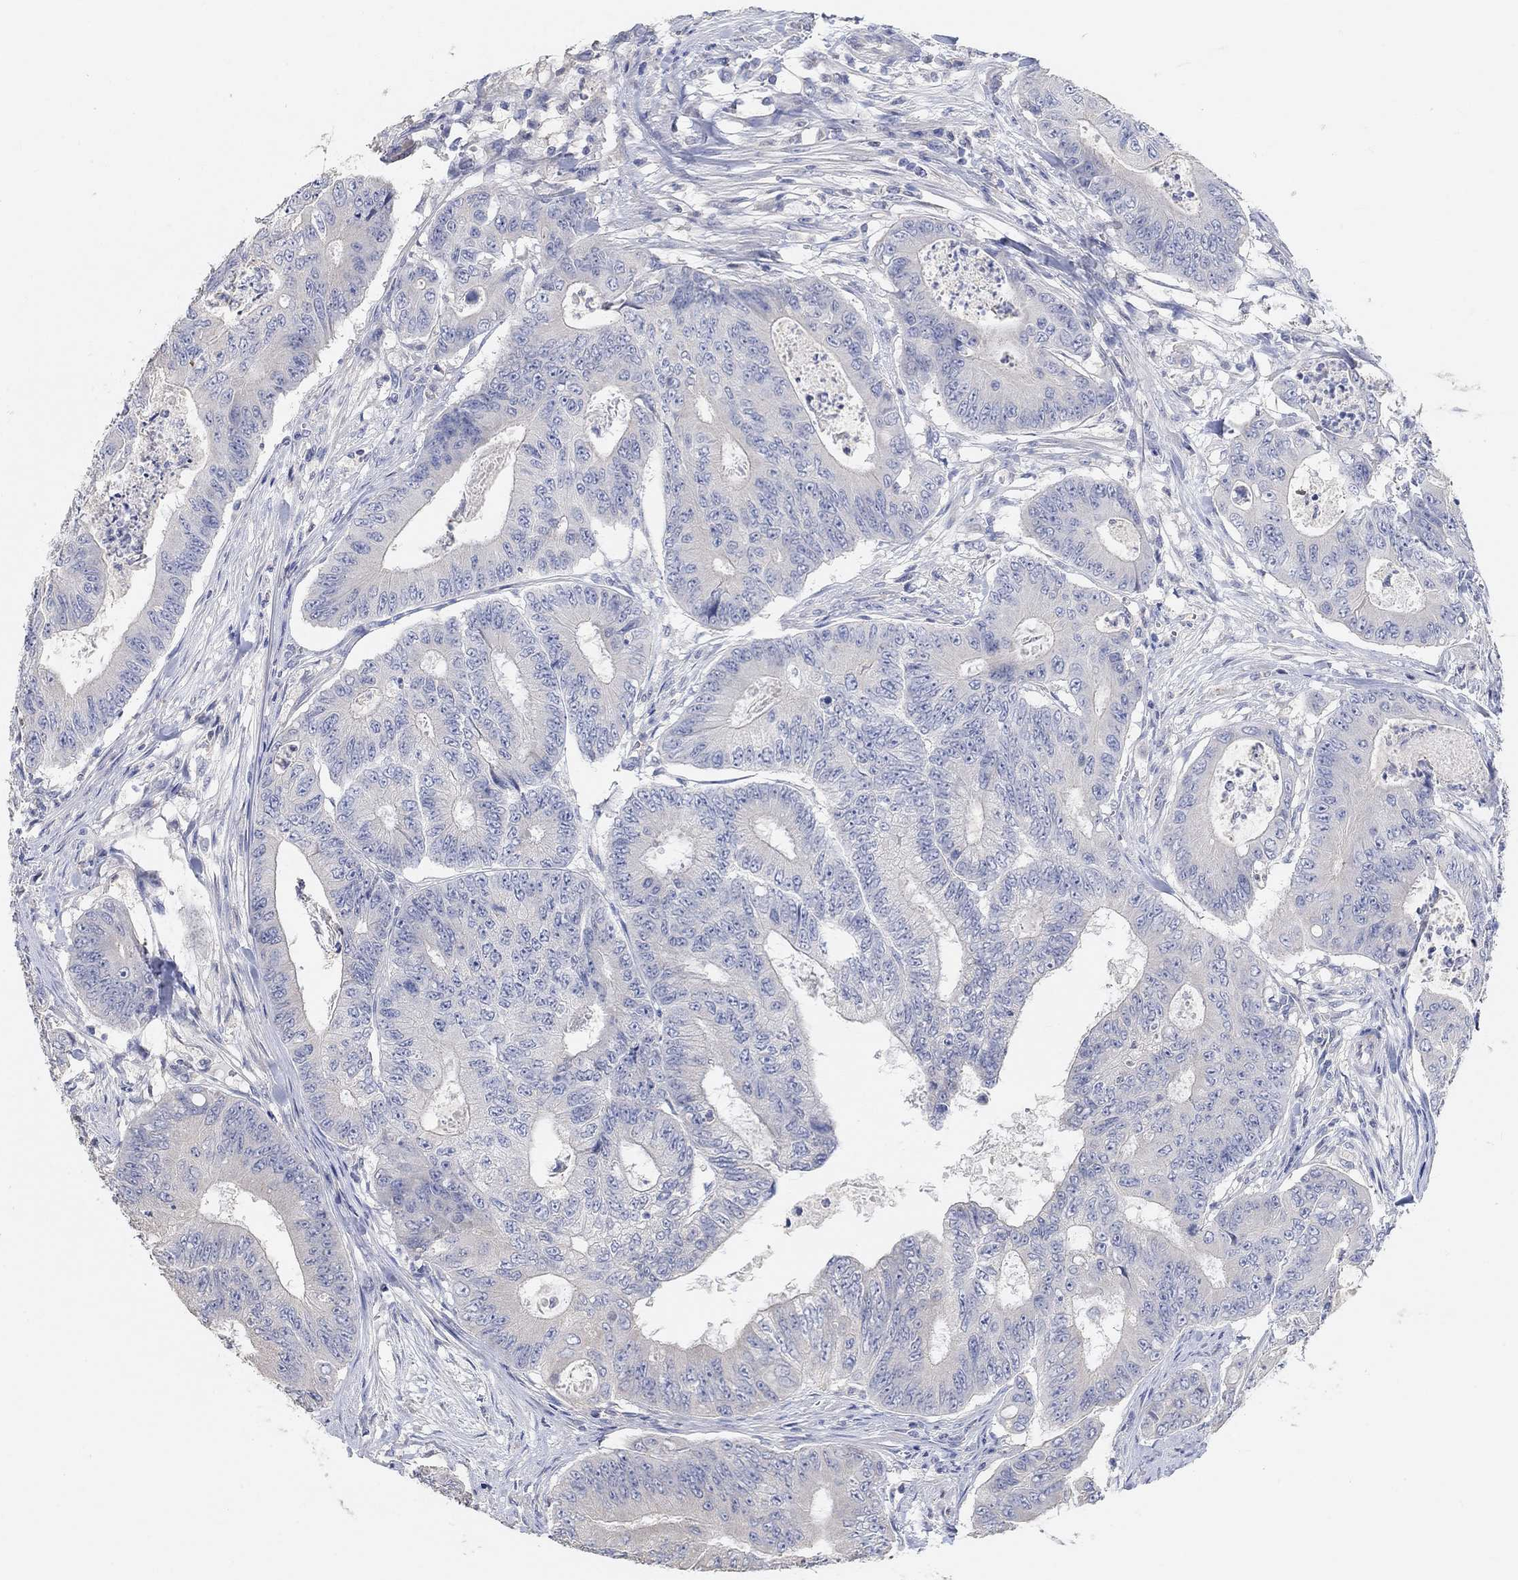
{"staining": {"intensity": "negative", "quantity": "none", "location": "none"}, "tissue": "colorectal cancer", "cell_type": "Tumor cells", "image_type": "cancer", "snomed": [{"axis": "morphology", "description": "Adenocarcinoma, NOS"}, {"axis": "topography", "description": "Colon"}], "caption": "Tumor cells are negative for protein expression in human adenocarcinoma (colorectal).", "gene": "NLRP14", "patient": {"sex": "female", "age": 48}}